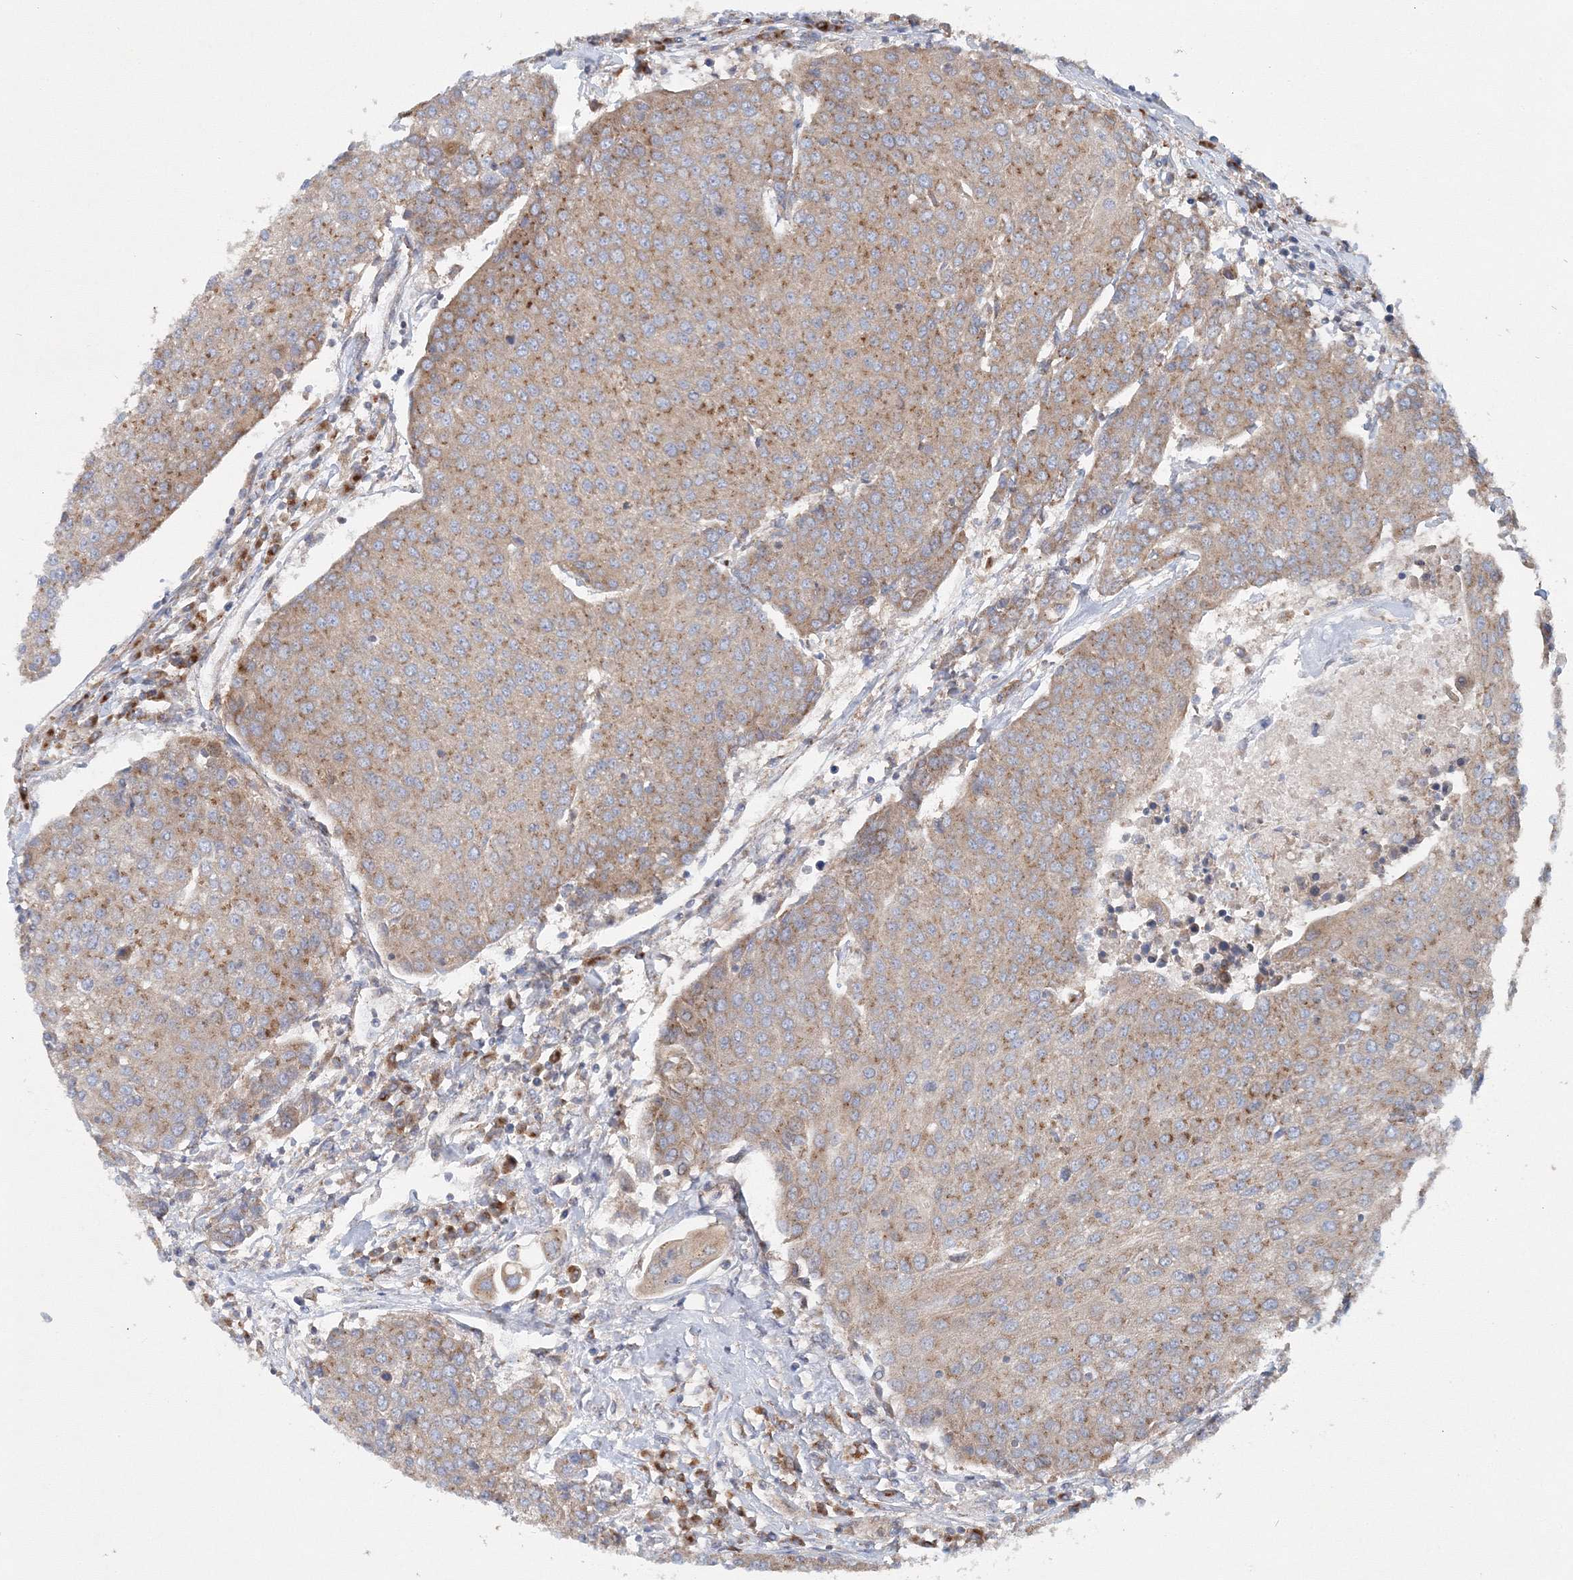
{"staining": {"intensity": "moderate", "quantity": ">75%", "location": "cytoplasmic/membranous"}, "tissue": "urothelial cancer", "cell_type": "Tumor cells", "image_type": "cancer", "snomed": [{"axis": "morphology", "description": "Urothelial carcinoma, High grade"}, {"axis": "topography", "description": "Urinary bladder"}], "caption": "An image showing moderate cytoplasmic/membranous expression in approximately >75% of tumor cells in urothelial cancer, as visualized by brown immunohistochemical staining.", "gene": "SEC23IP", "patient": {"sex": "female", "age": 85}}